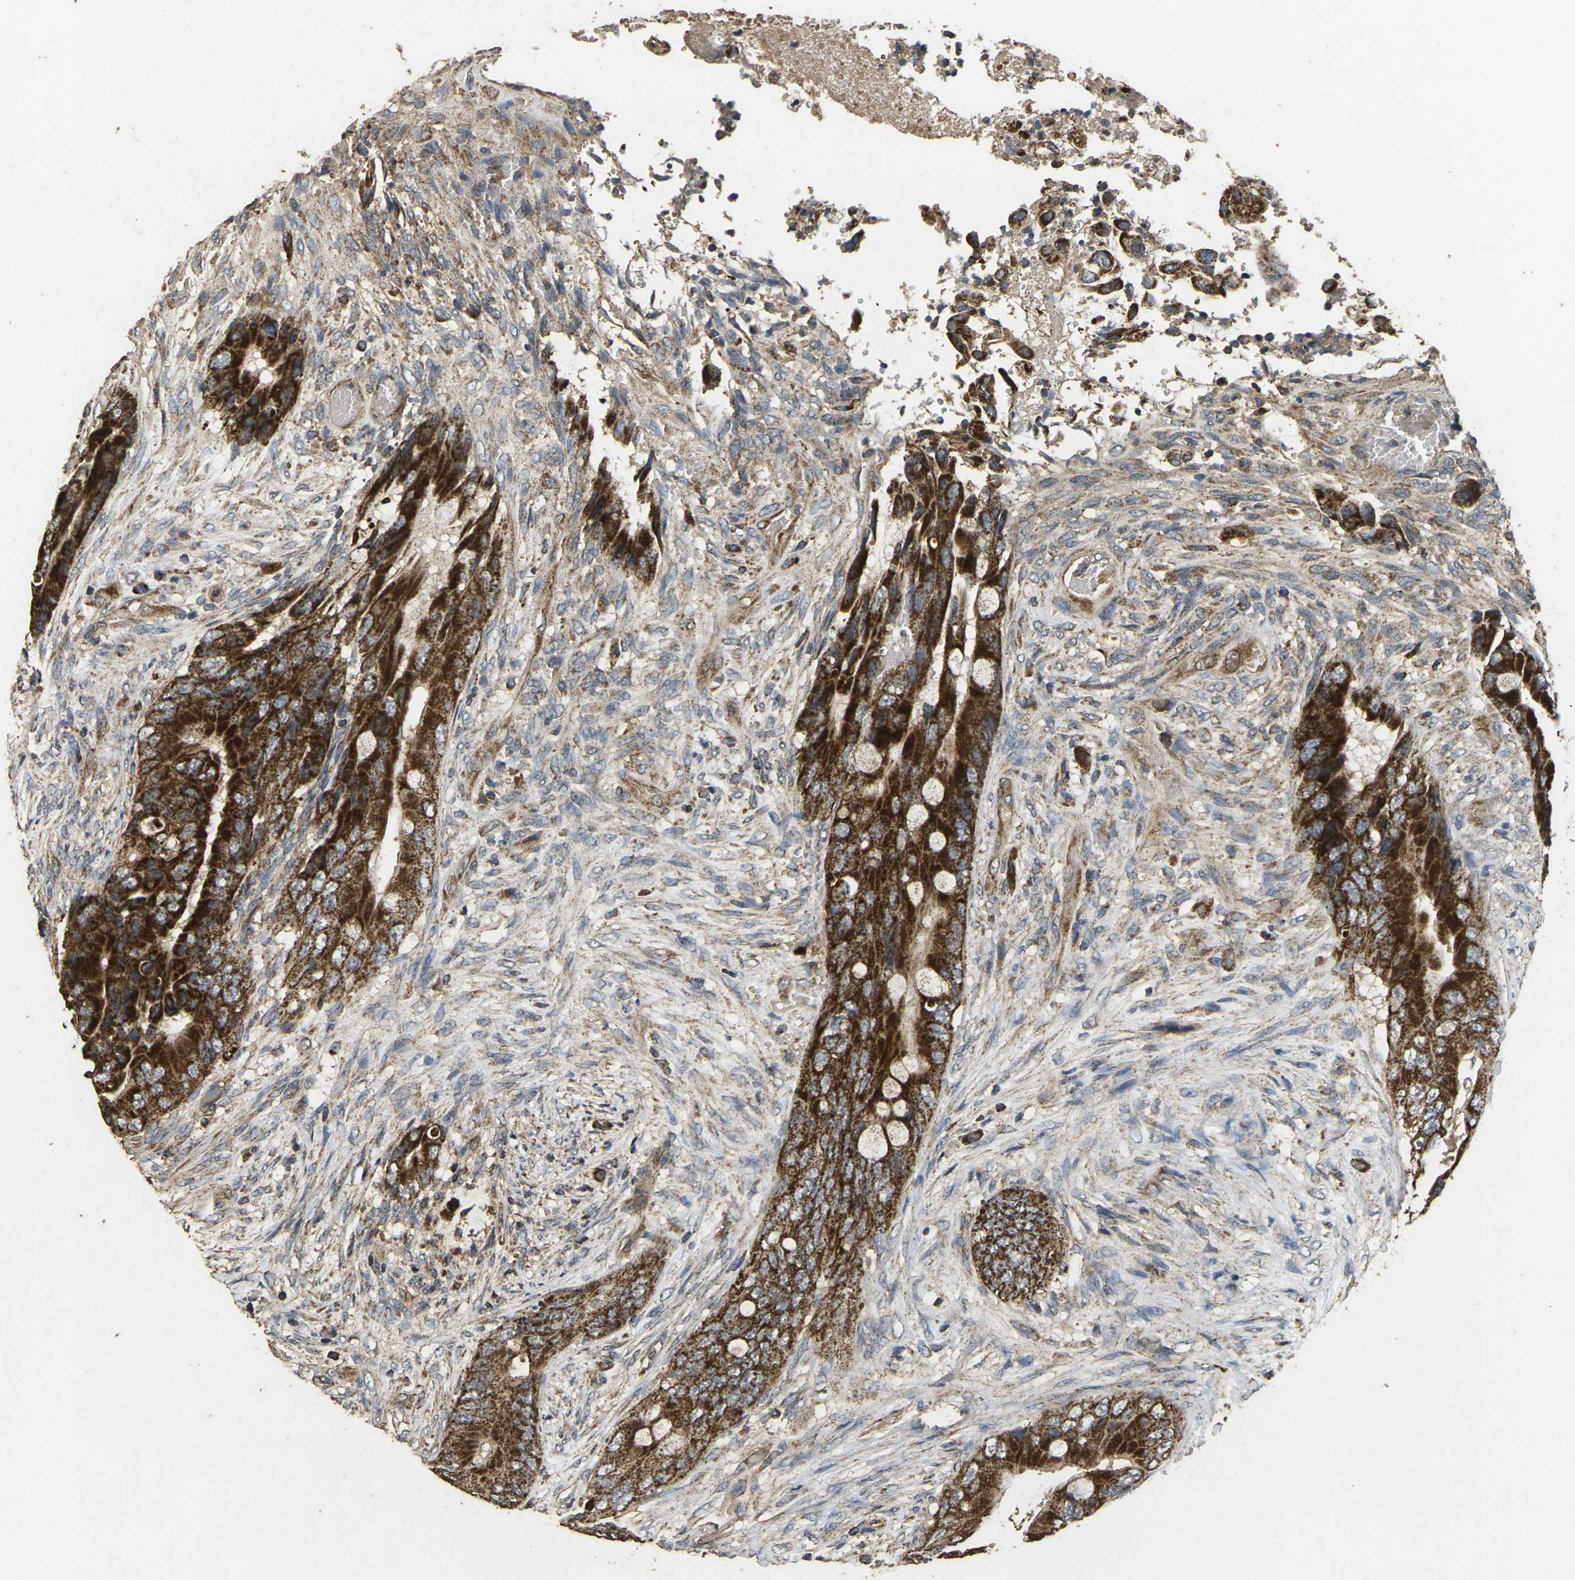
{"staining": {"intensity": "strong", "quantity": ">75%", "location": "cytoplasmic/membranous"}, "tissue": "colorectal cancer", "cell_type": "Tumor cells", "image_type": "cancer", "snomed": [{"axis": "morphology", "description": "Adenocarcinoma, NOS"}, {"axis": "topography", "description": "Rectum"}], "caption": "Immunohistochemistry (DAB (3,3'-diaminobenzidine)) staining of human colorectal cancer demonstrates strong cytoplasmic/membranous protein positivity in about >75% of tumor cells.", "gene": "MAPK11", "patient": {"sex": "female", "age": 77}}